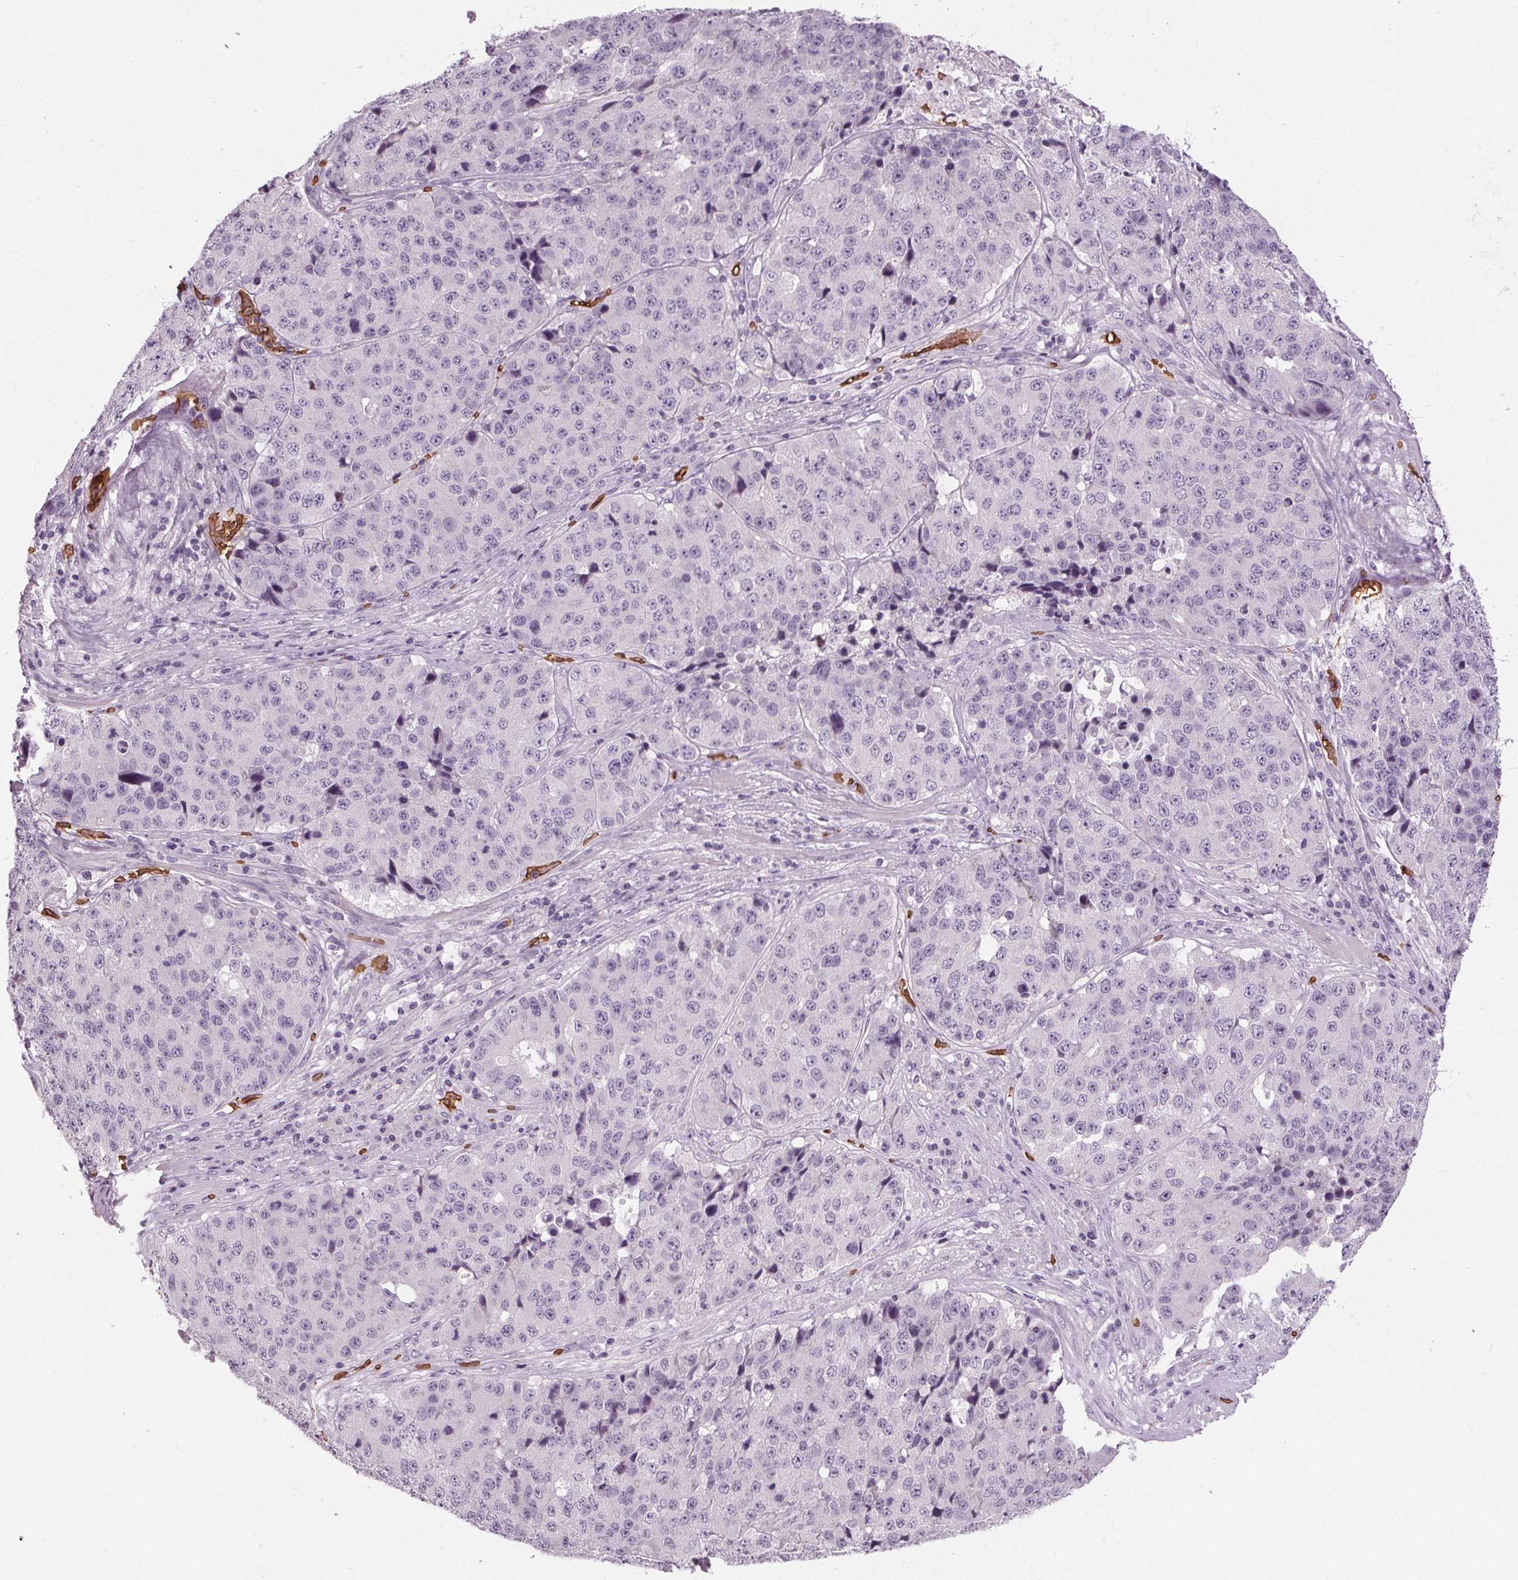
{"staining": {"intensity": "negative", "quantity": "none", "location": "none"}, "tissue": "stomach cancer", "cell_type": "Tumor cells", "image_type": "cancer", "snomed": [{"axis": "morphology", "description": "Adenocarcinoma, NOS"}, {"axis": "topography", "description": "Stomach"}], "caption": "Stomach adenocarcinoma was stained to show a protein in brown. There is no significant expression in tumor cells.", "gene": "SLC4A1", "patient": {"sex": "male", "age": 71}}